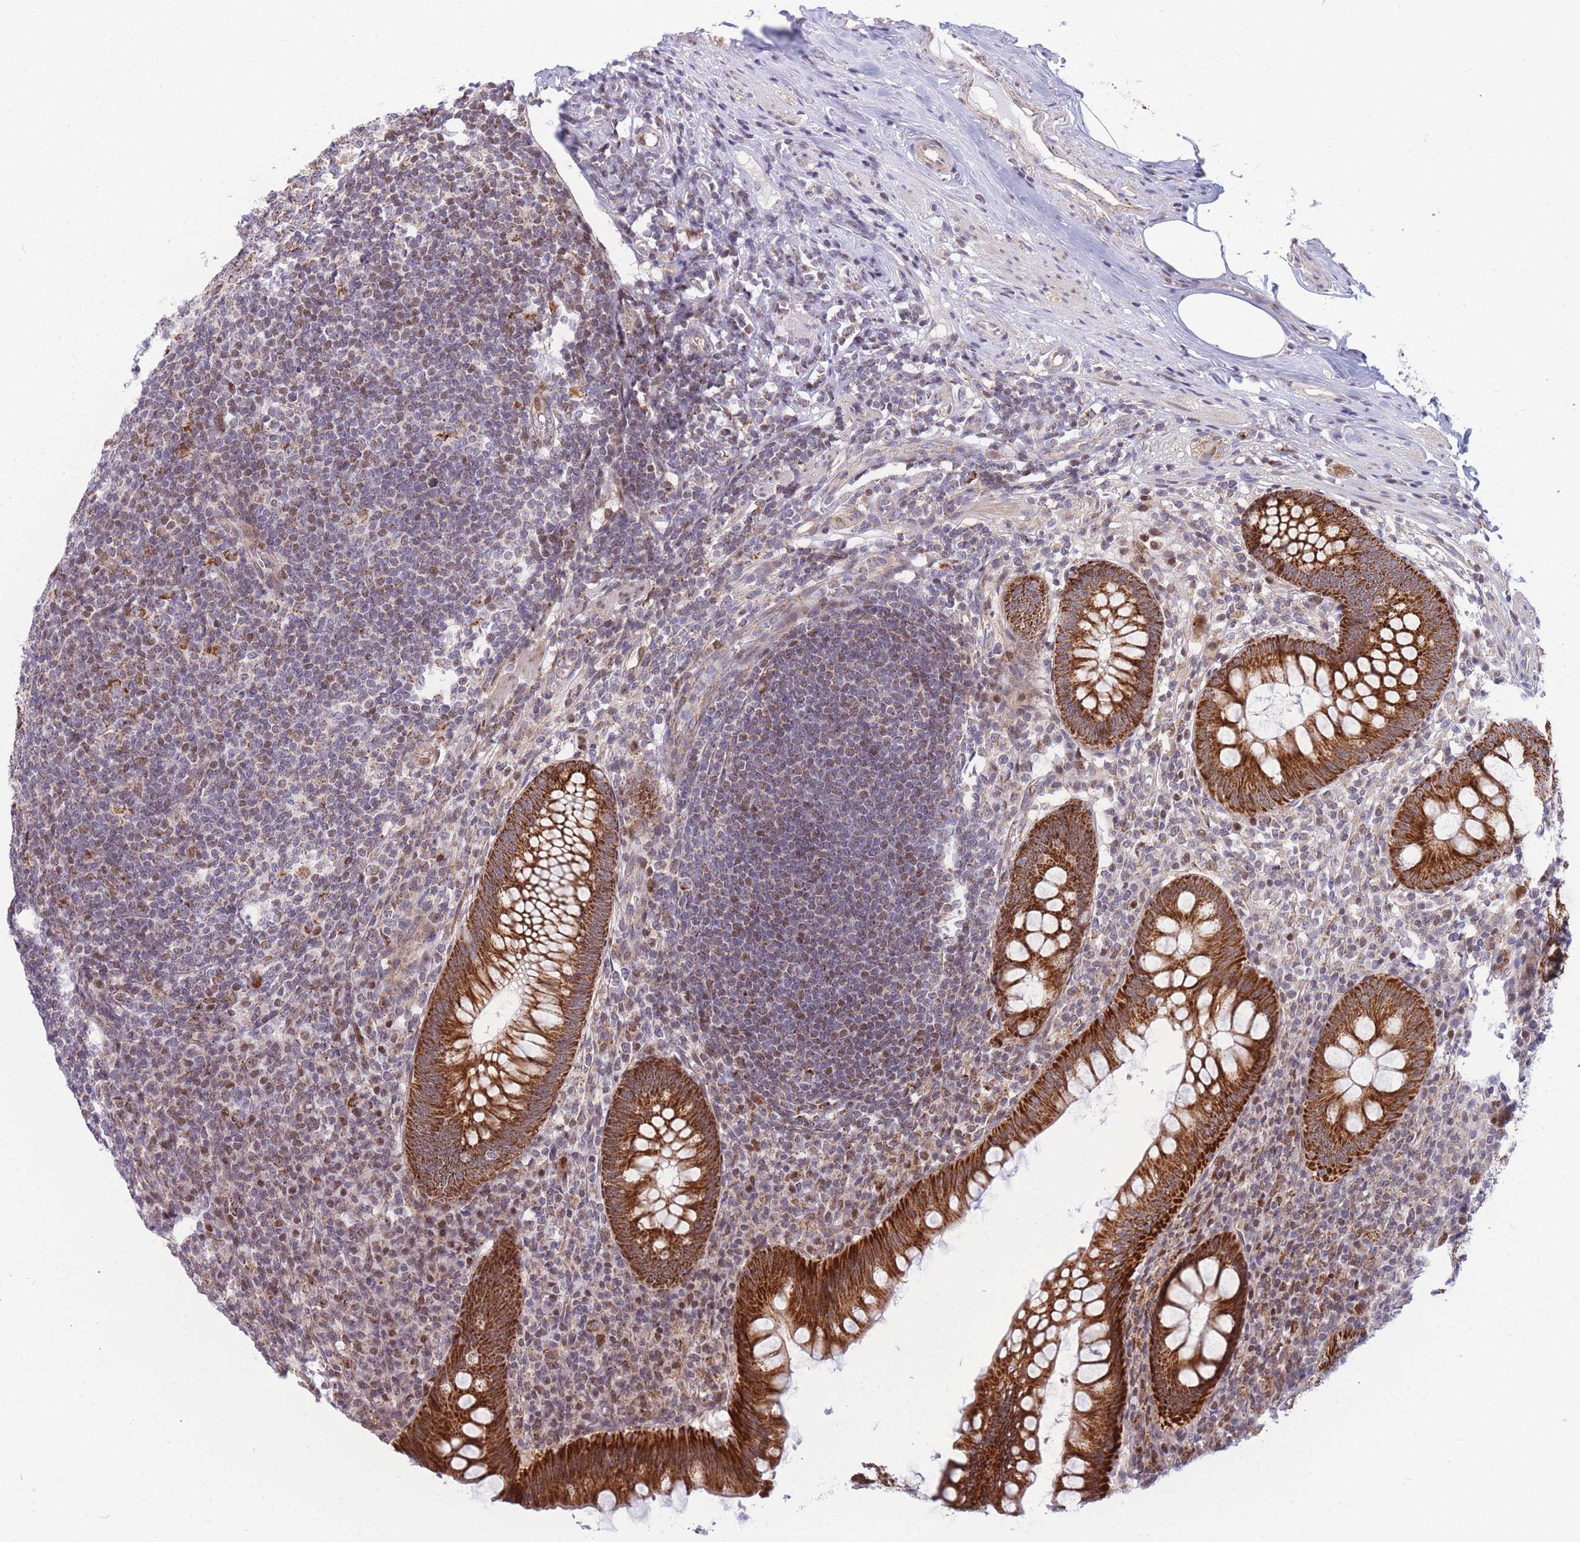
{"staining": {"intensity": "strong", "quantity": ">75%", "location": "cytoplasmic/membranous"}, "tissue": "appendix", "cell_type": "Glandular cells", "image_type": "normal", "snomed": [{"axis": "morphology", "description": "Normal tissue, NOS"}, {"axis": "topography", "description": "Appendix"}], "caption": "Immunohistochemistry (IHC) photomicrograph of unremarkable appendix: human appendix stained using immunohistochemistry displays high levels of strong protein expression localized specifically in the cytoplasmic/membranous of glandular cells, appearing as a cytoplasmic/membranous brown color.", "gene": "HSPE1", "patient": {"sex": "male", "age": 56}}